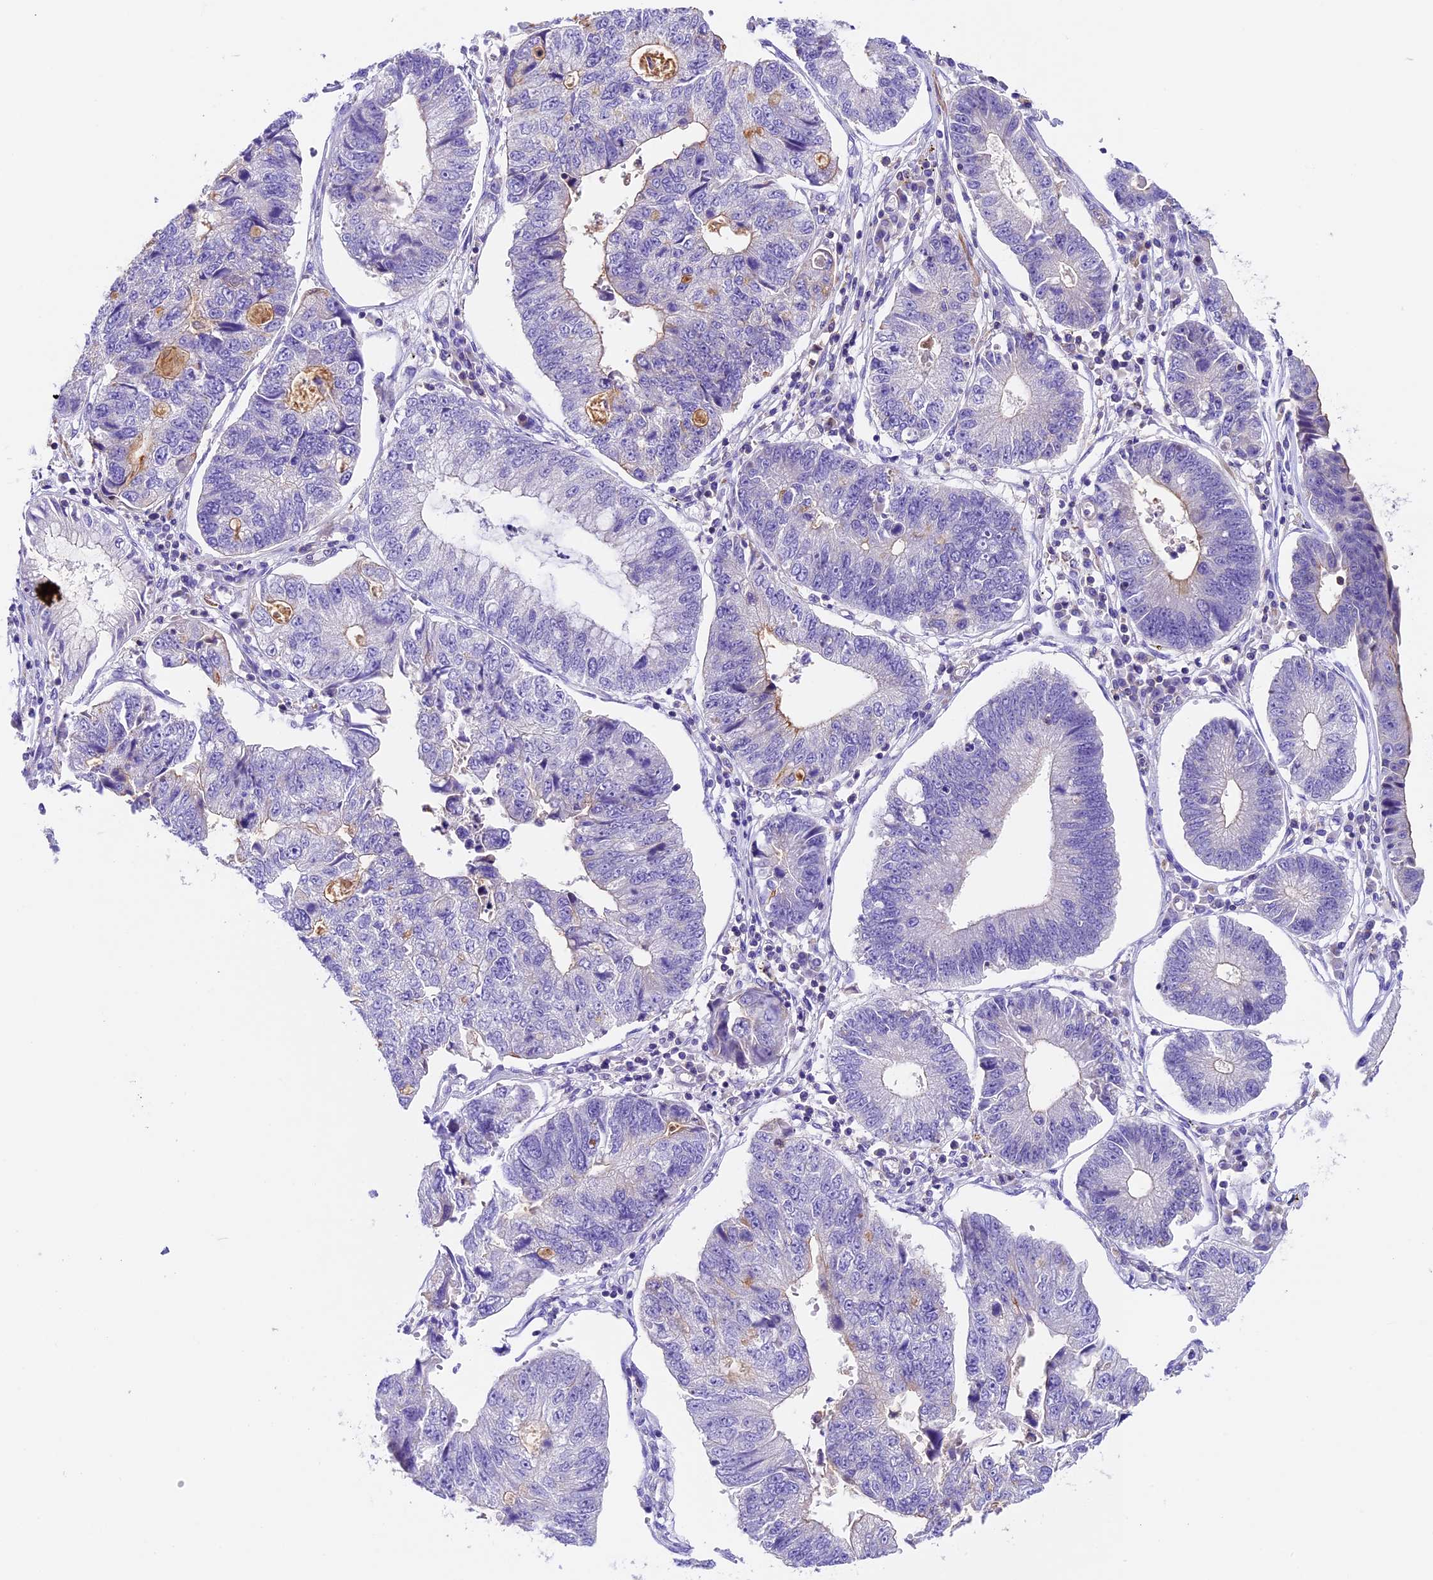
{"staining": {"intensity": "negative", "quantity": "none", "location": "none"}, "tissue": "stomach cancer", "cell_type": "Tumor cells", "image_type": "cancer", "snomed": [{"axis": "morphology", "description": "Adenocarcinoma, NOS"}, {"axis": "topography", "description": "Stomach"}], "caption": "The micrograph exhibits no significant staining in tumor cells of stomach cancer (adenocarcinoma).", "gene": "TBC1D1", "patient": {"sex": "male", "age": 59}}